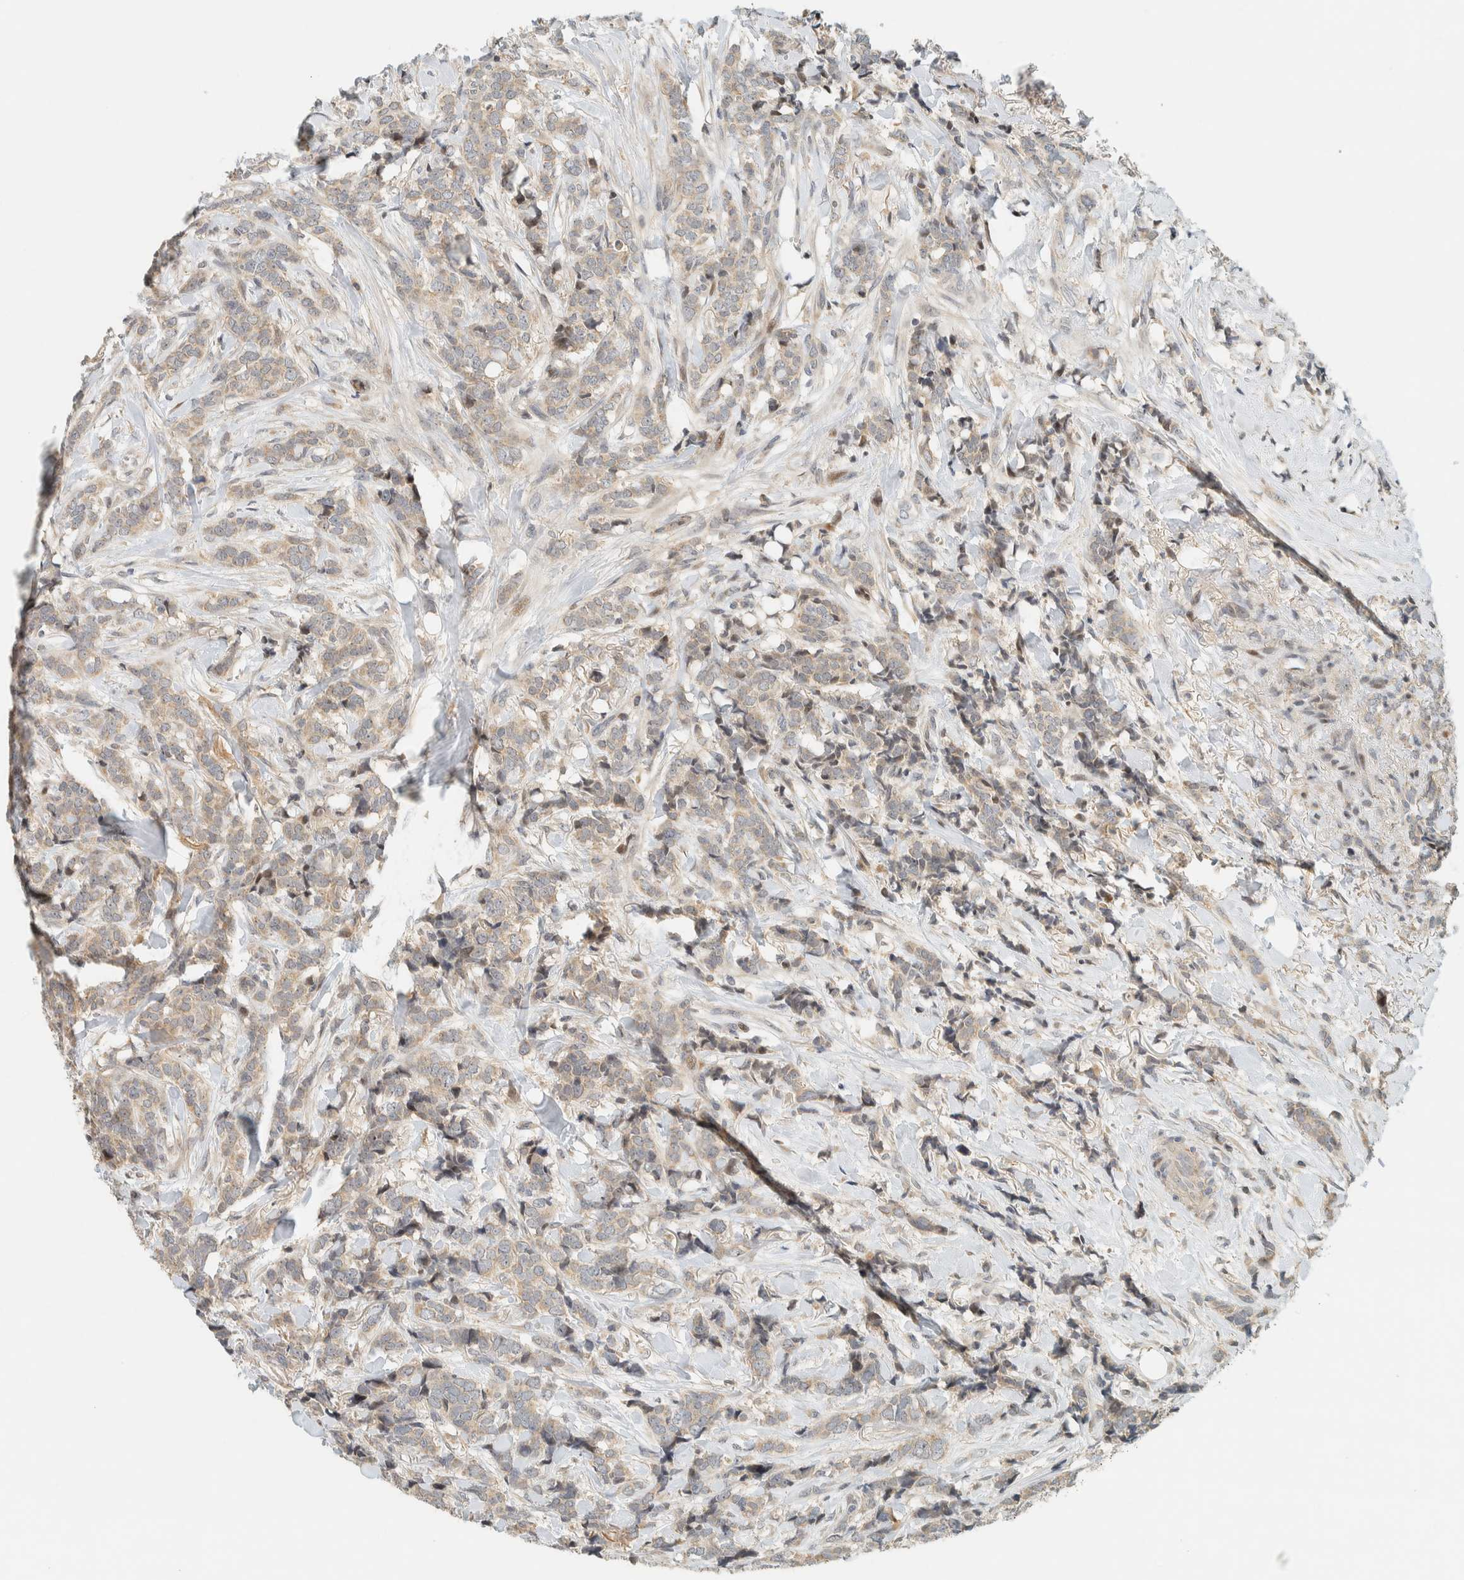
{"staining": {"intensity": "weak", "quantity": ">75%", "location": "cytoplasmic/membranous"}, "tissue": "breast cancer", "cell_type": "Tumor cells", "image_type": "cancer", "snomed": [{"axis": "morphology", "description": "Lobular carcinoma"}, {"axis": "topography", "description": "Skin"}, {"axis": "topography", "description": "Breast"}], "caption": "Lobular carcinoma (breast) stained with a protein marker demonstrates weak staining in tumor cells.", "gene": "CCDC171", "patient": {"sex": "female", "age": 46}}